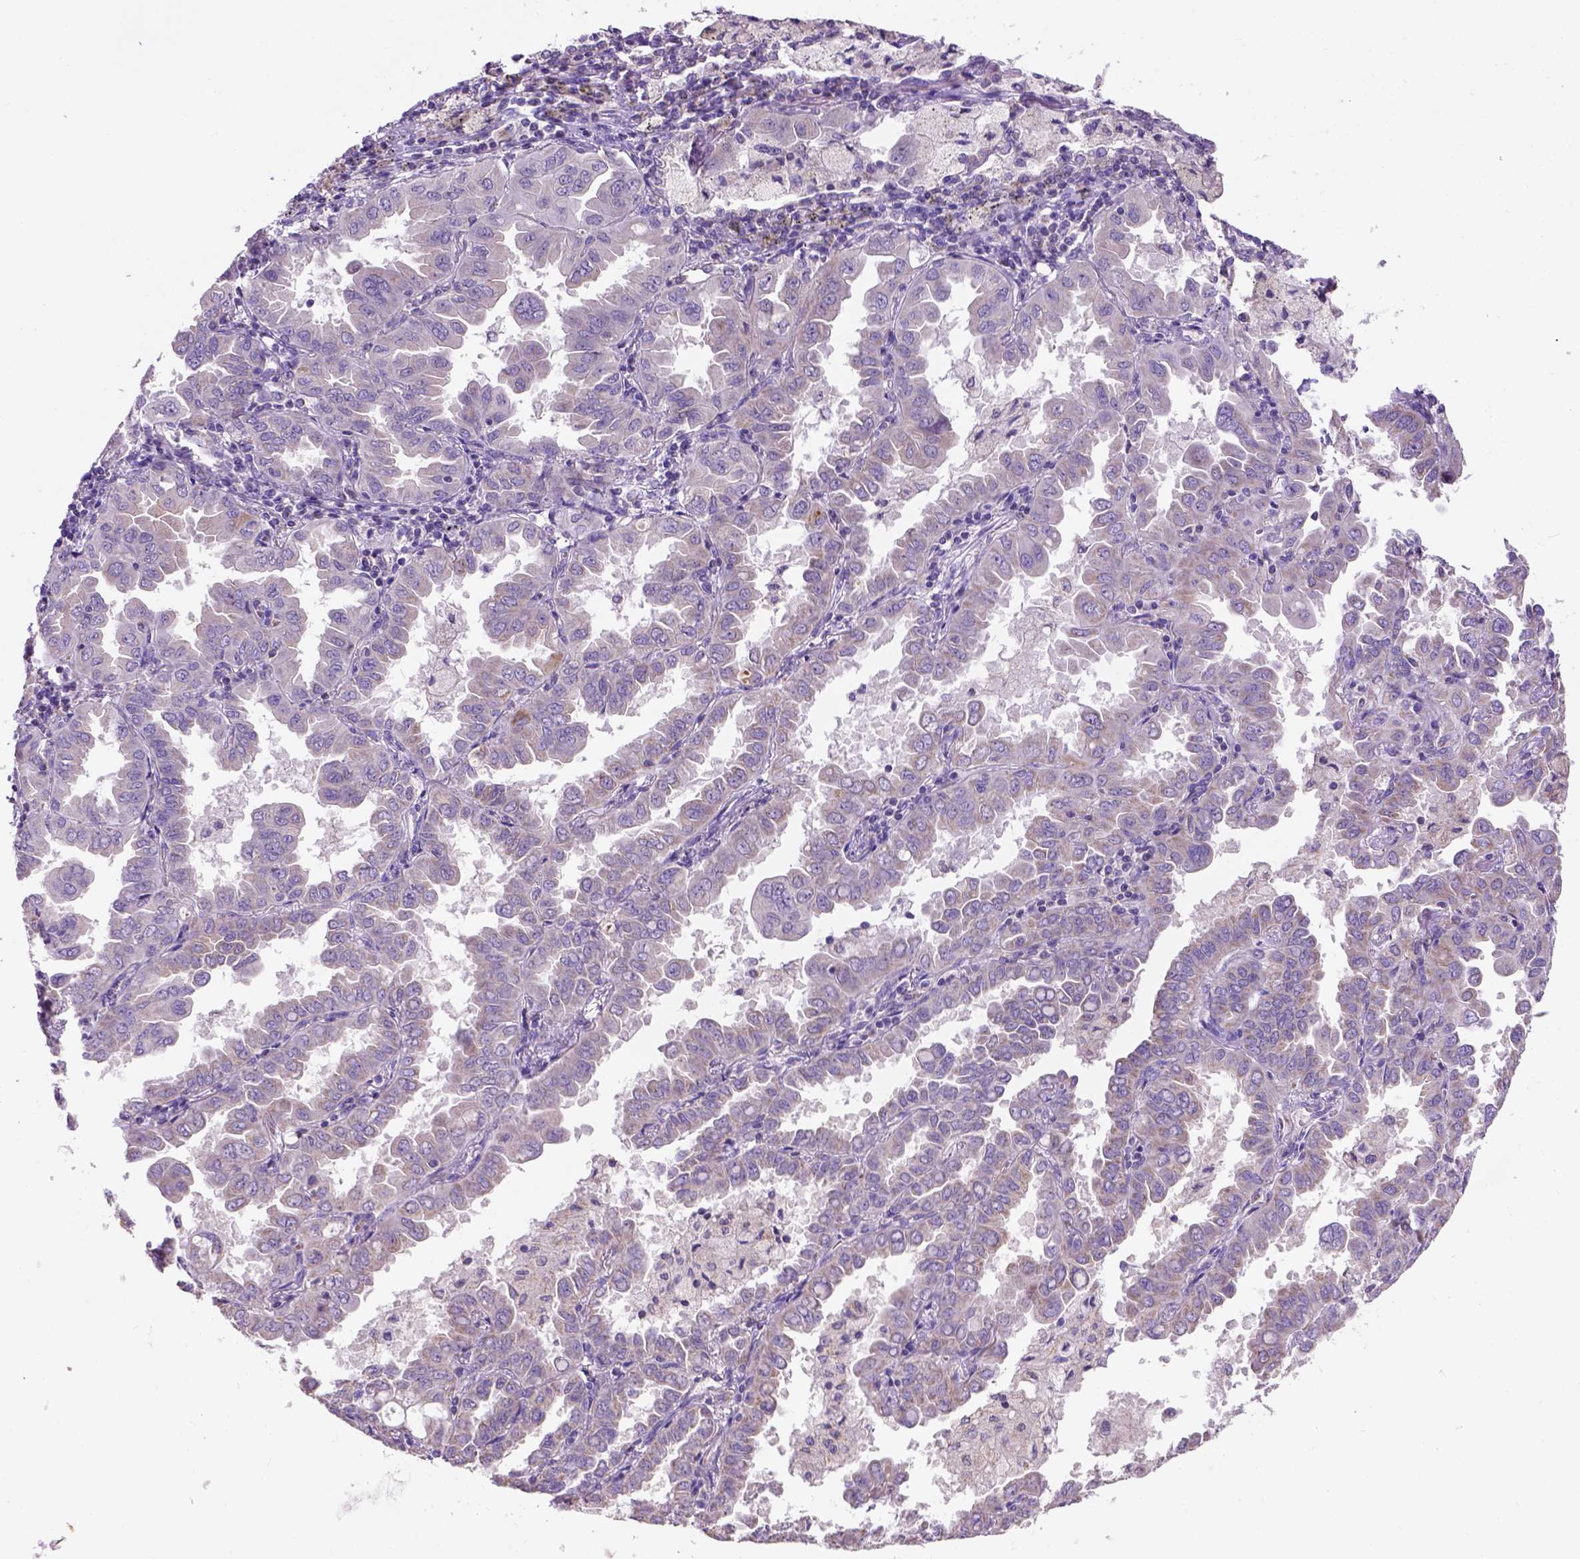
{"staining": {"intensity": "negative", "quantity": "none", "location": "none"}, "tissue": "lung cancer", "cell_type": "Tumor cells", "image_type": "cancer", "snomed": [{"axis": "morphology", "description": "Adenocarcinoma, NOS"}, {"axis": "topography", "description": "Lung"}], "caption": "Immunohistochemical staining of lung cancer (adenocarcinoma) exhibits no significant expression in tumor cells.", "gene": "L2HGDH", "patient": {"sex": "male", "age": 64}}